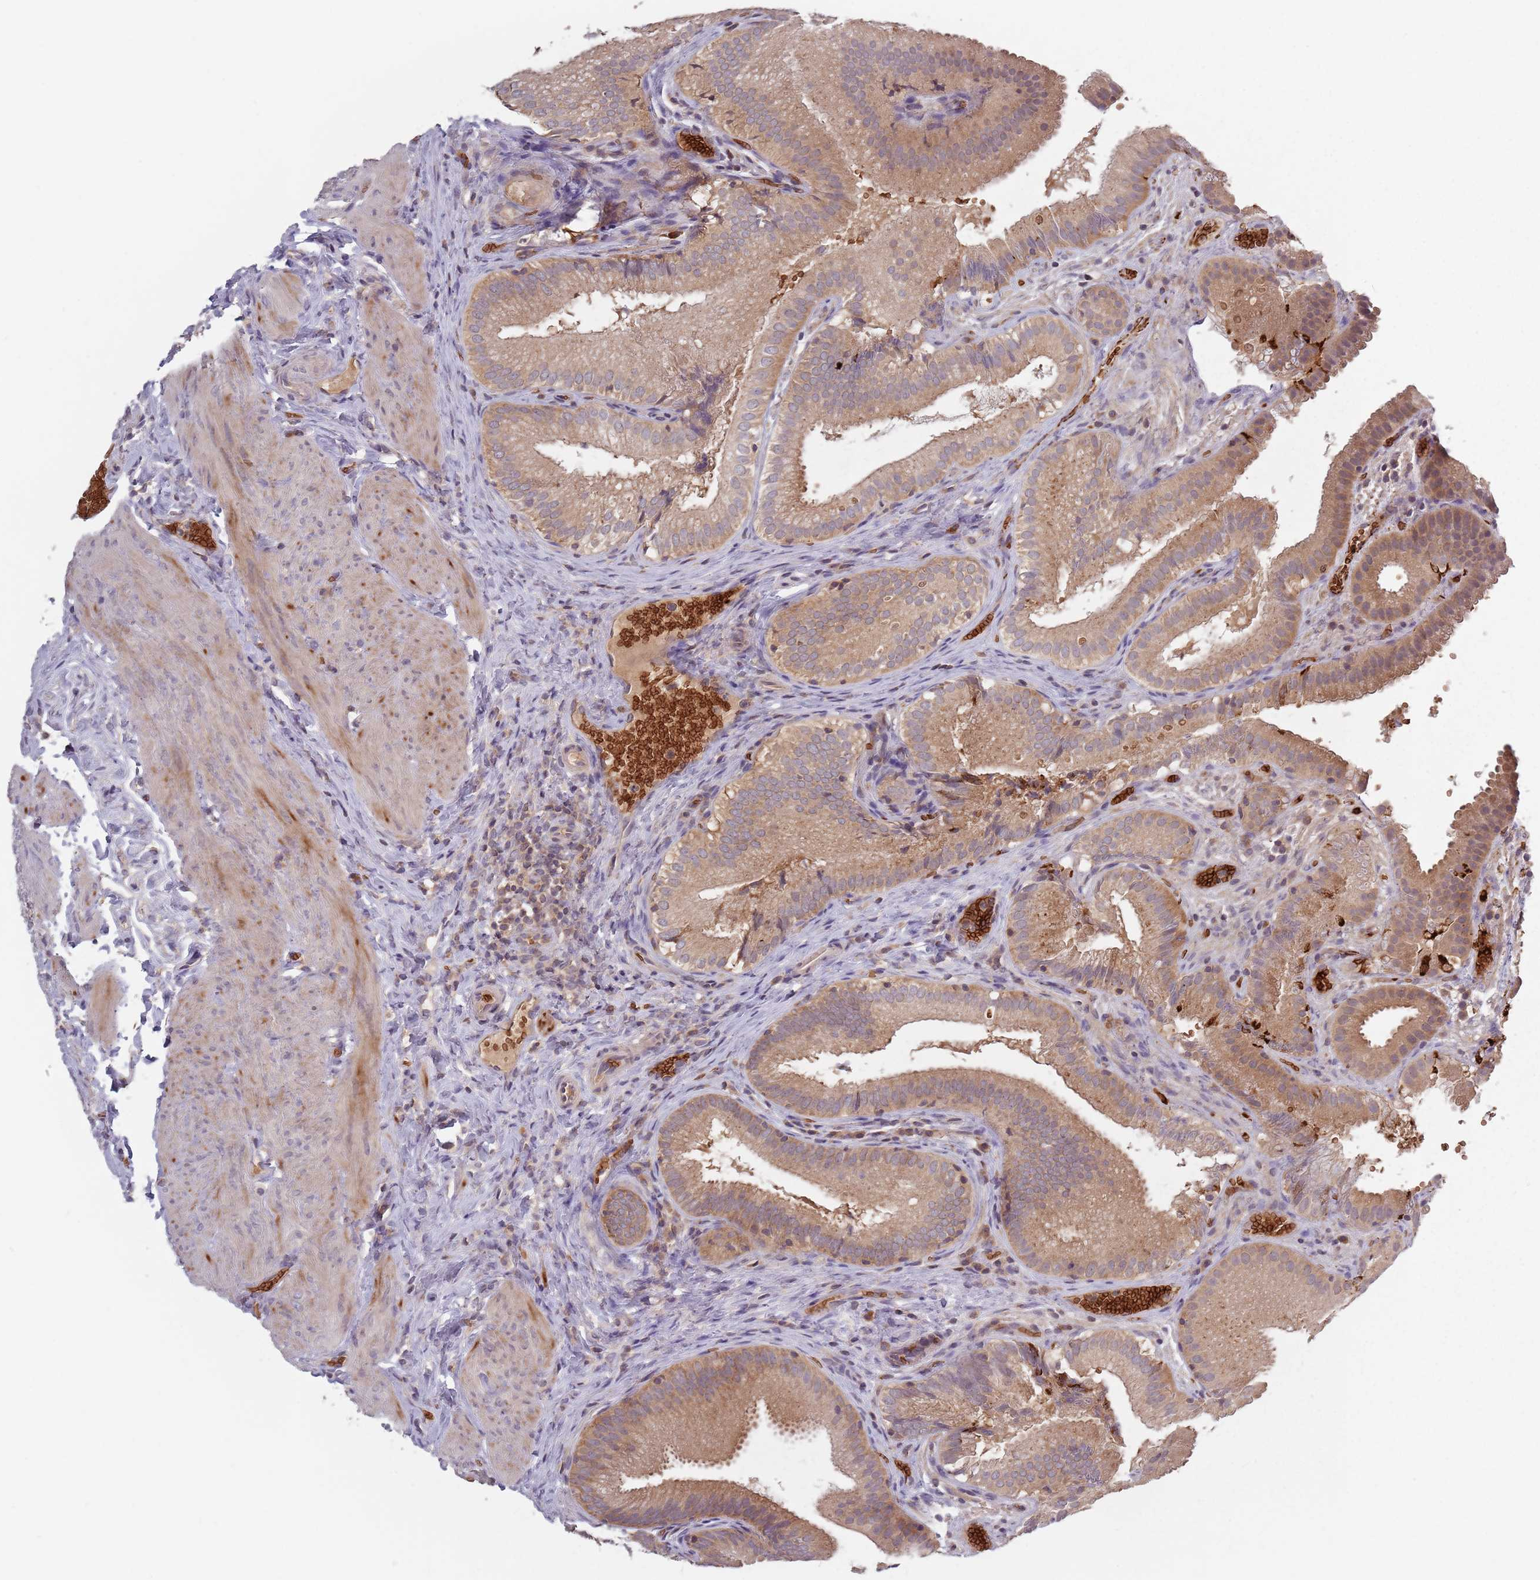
{"staining": {"intensity": "moderate", "quantity": ">75%", "location": "cytoplasmic/membranous"}, "tissue": "gallbladder", "cell_type": "Glandular cells", "image_type": "normal", "snomed": [{"axis": "morphology", "description": "Normal tissue, NOS"}, {"axis": "topography", "description": "Gallbladder"}], "caption": "IHC of benign human gallbladder displays medium levels of moderate cytoplasmic/membranous expression in about >75% of glandular cells.", "gene": "ASB13", "patient": {"sex": "female", "age": 30}}